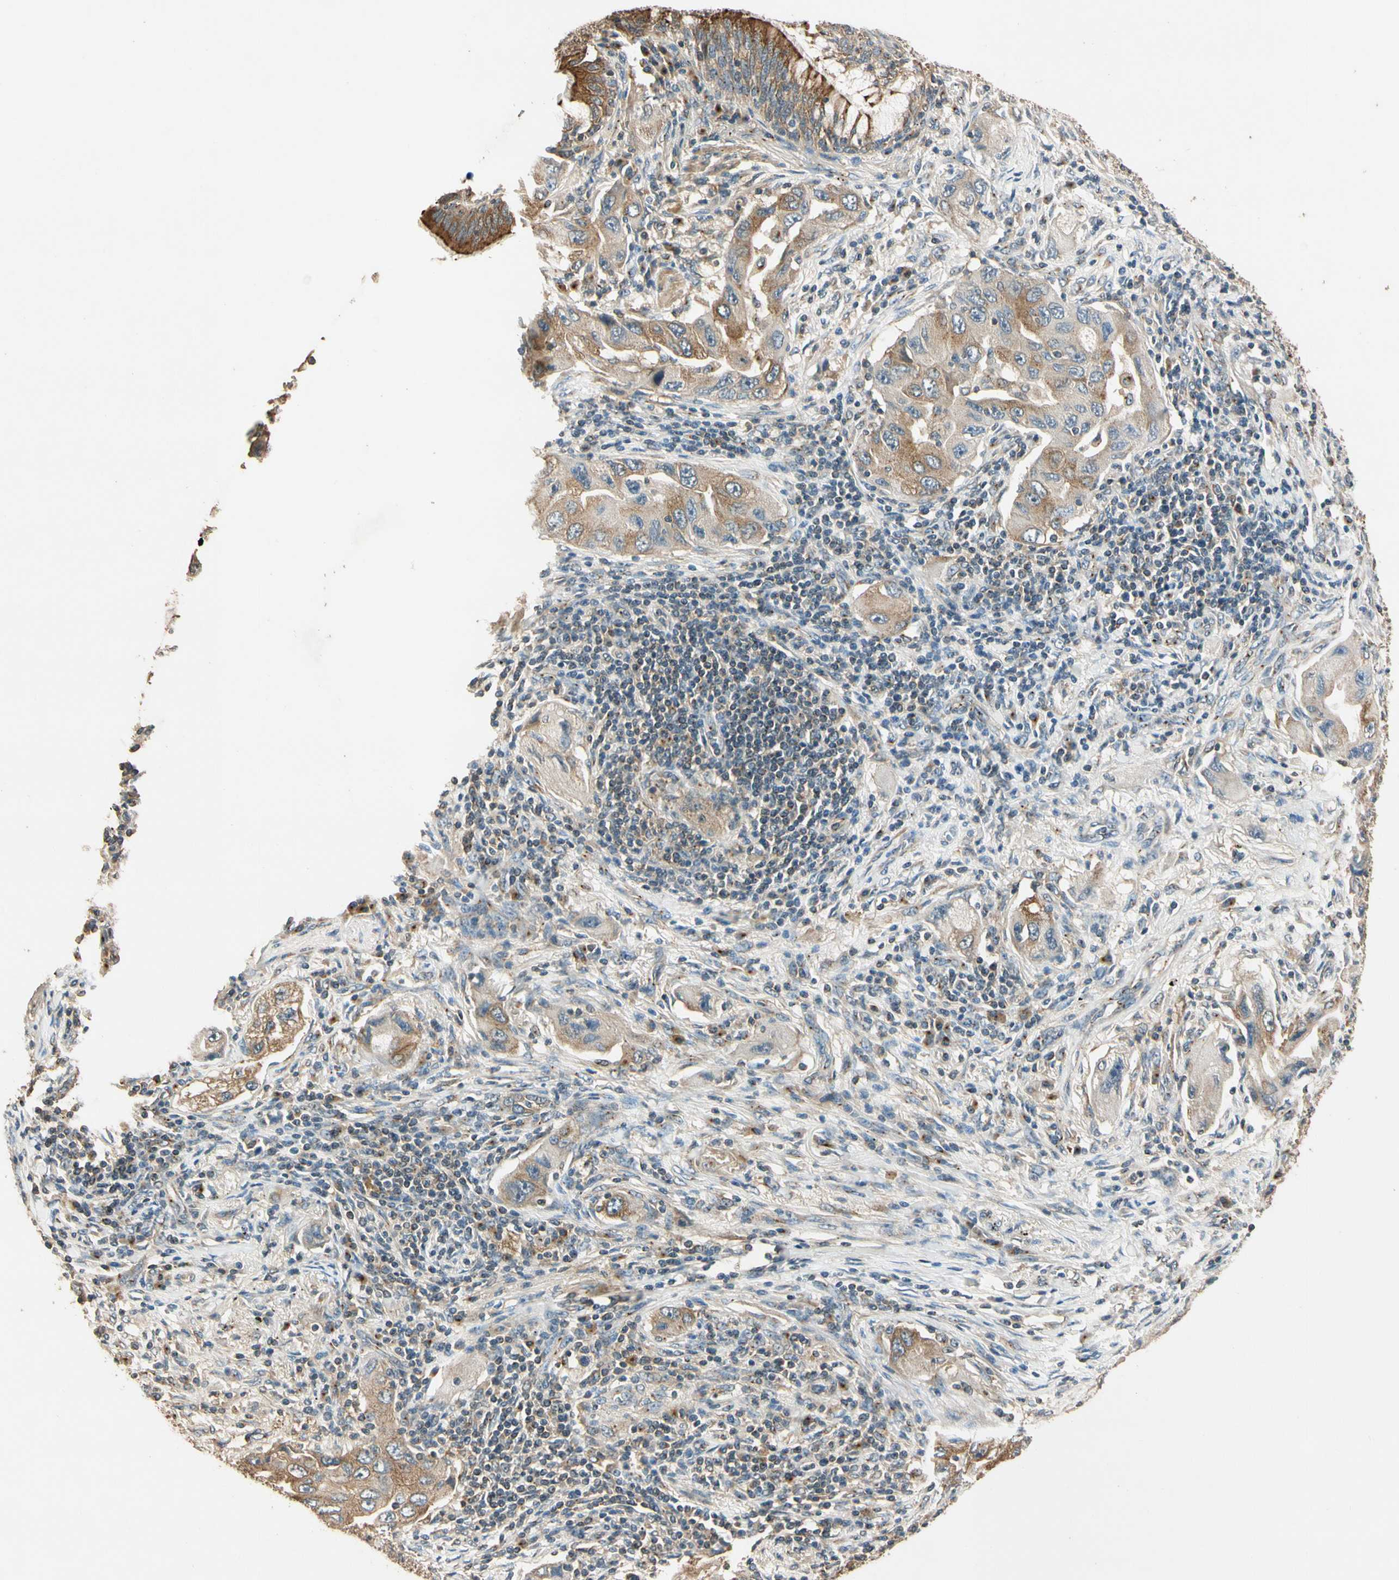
{"staining": {"intensity": "moderate", "quantity": ">75%", "location": "cytoplasmic/membranous"}, "tissue": "lung cancer", "cell_type": "Tumor cells", "image_type": "cancer", "snomed": [{"axis": "morphology", "description": "Adenocarcinoma, NOS"}, {"axis": "topography", "description": "Lung"}], "caption": "Immunohistochemistry (IHC) (DAB (3,3'-diaminobenzidine)) staining of lung cancer (adenocarcinoma) displays moderate cytoplasmic/membranous protein expression in about >75% of tumor cells.", "gene": "AKAP9", "patient": {"sex": "female", "age": 65}}